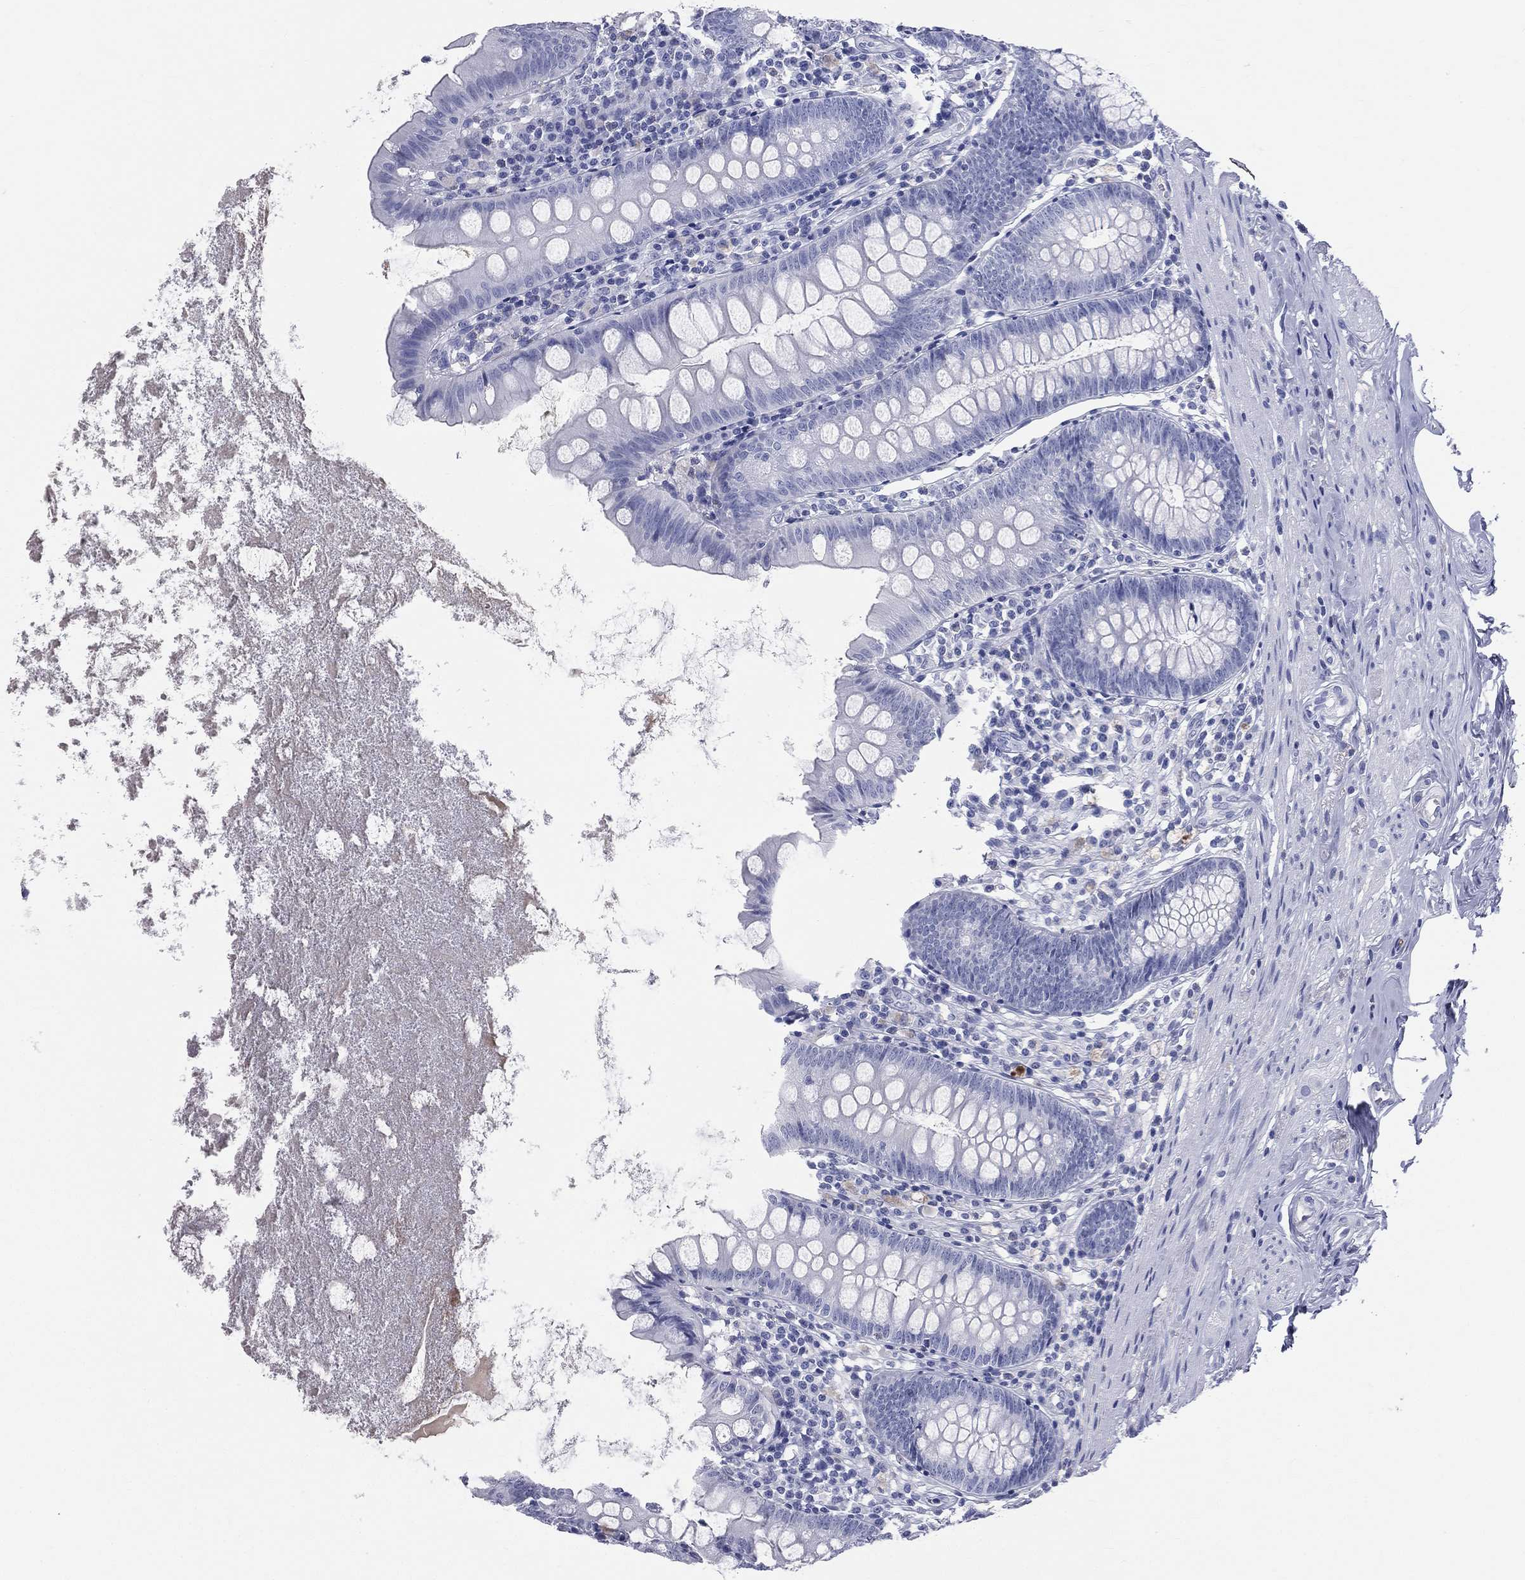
{"staining": {"intensity": "negative", "quantity": "none", "location": "none"}, "tissue": "appendix", "cell_type": "Glandular cells", "image_type": "normal", "snomed": [{"axis": "morphology", "description": "Normal tissue, NOS"}, {"axis": "topography", "description": "Appendix"}], "caption": "IHC photomicrograph of unremarkable appendix stained for a protein (brown), which displays no positivity in glandular cells.", "gene": "HP", "patient": {"sex": "female", "age": 82}}